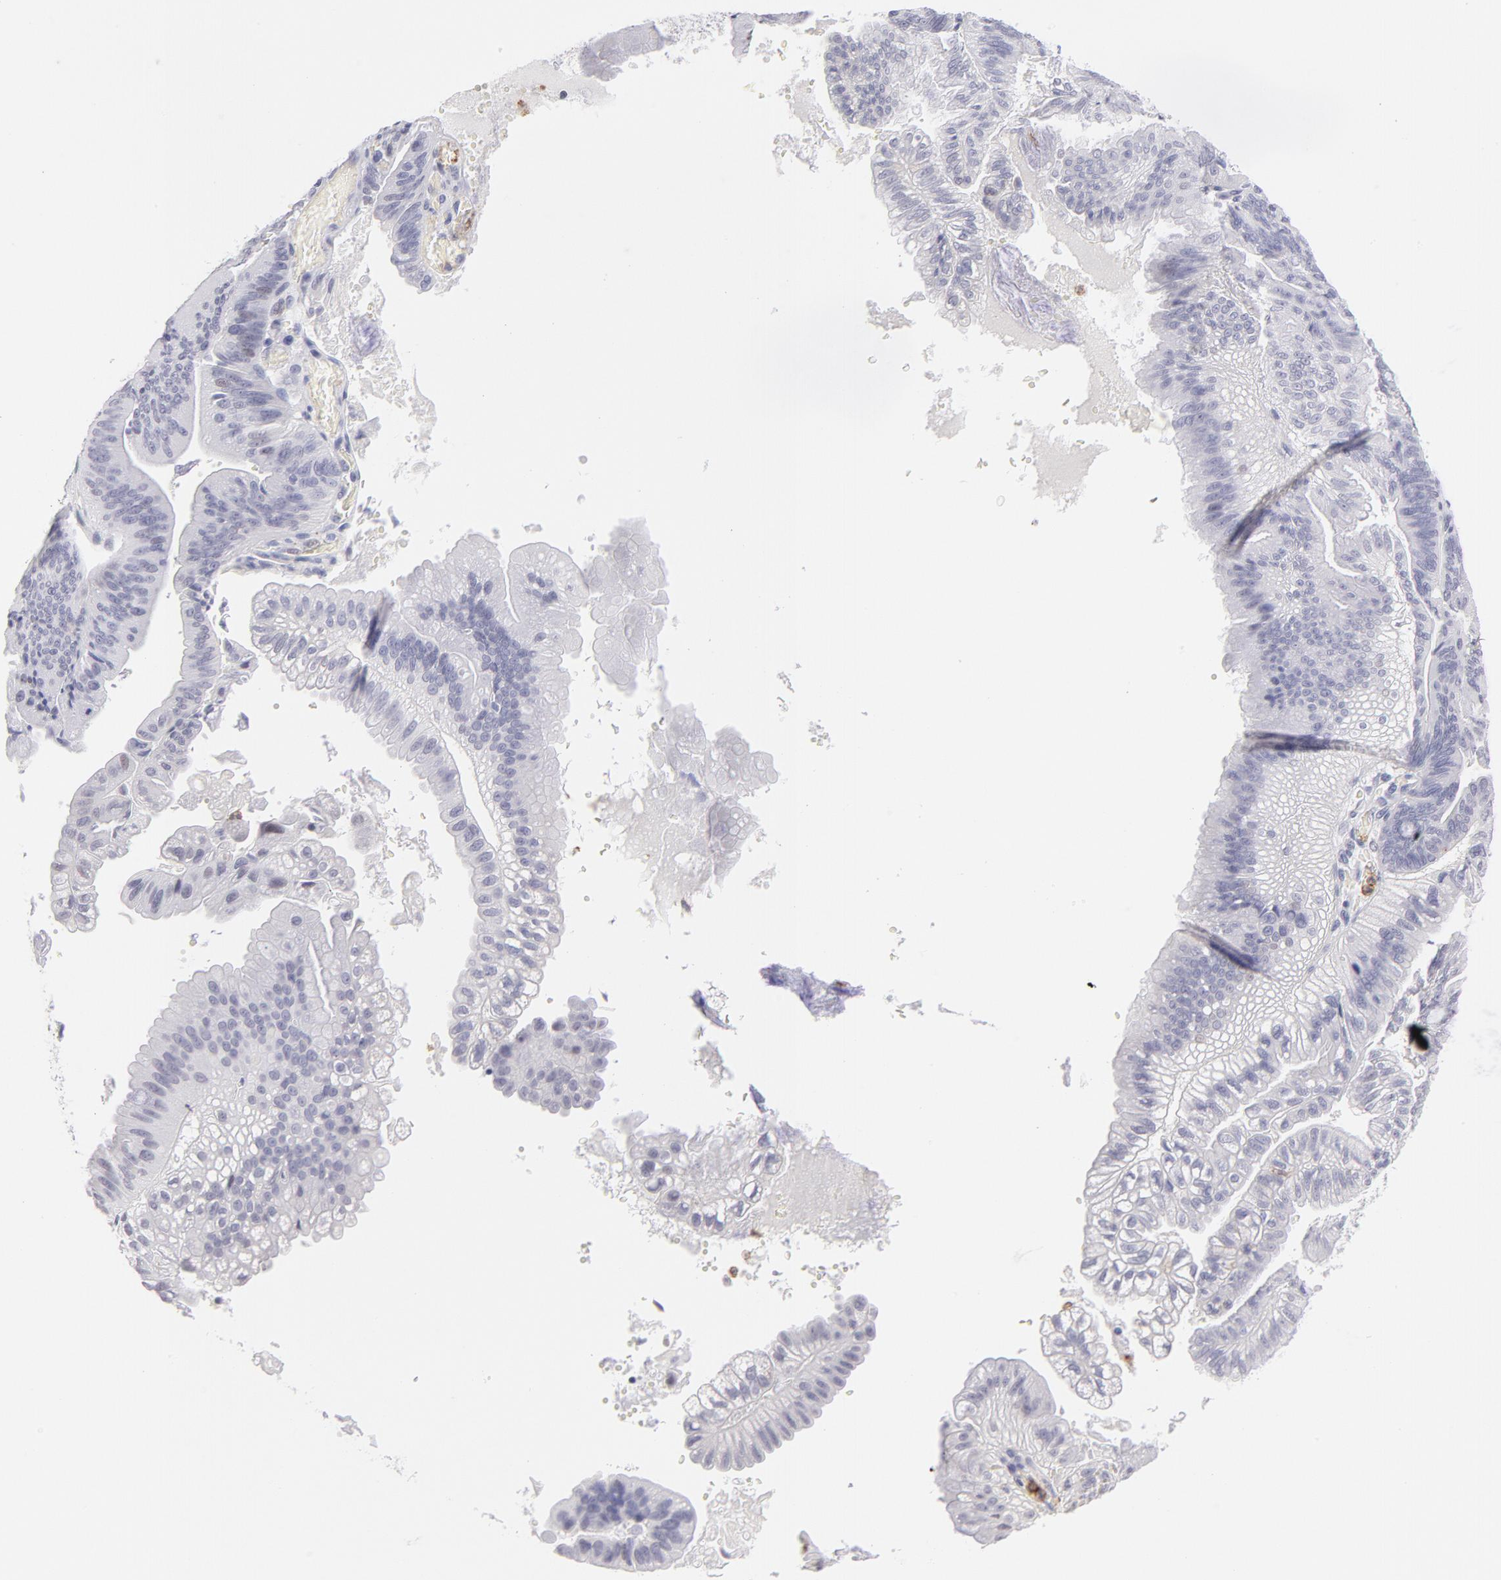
{"staining": {"intensity": "weak", "quantity": "<25%", "location": "nuclear"}, "tissue": "pancreatic cancer", "cell_type": "Tumor cells", "image_type": "cancer", "snomed": [{"axis": "morphology", "description": "Adenocarcinoma, NOS"}, {"axis": "topography", "description": "Pancreas"}], "caption": "The micrograph exhibits no significant expression in tumor cells of pancreatic cancer (adenocarcinoma).", "gene": "LTB4R", "patient": {"sex": "male", "age": 82}}